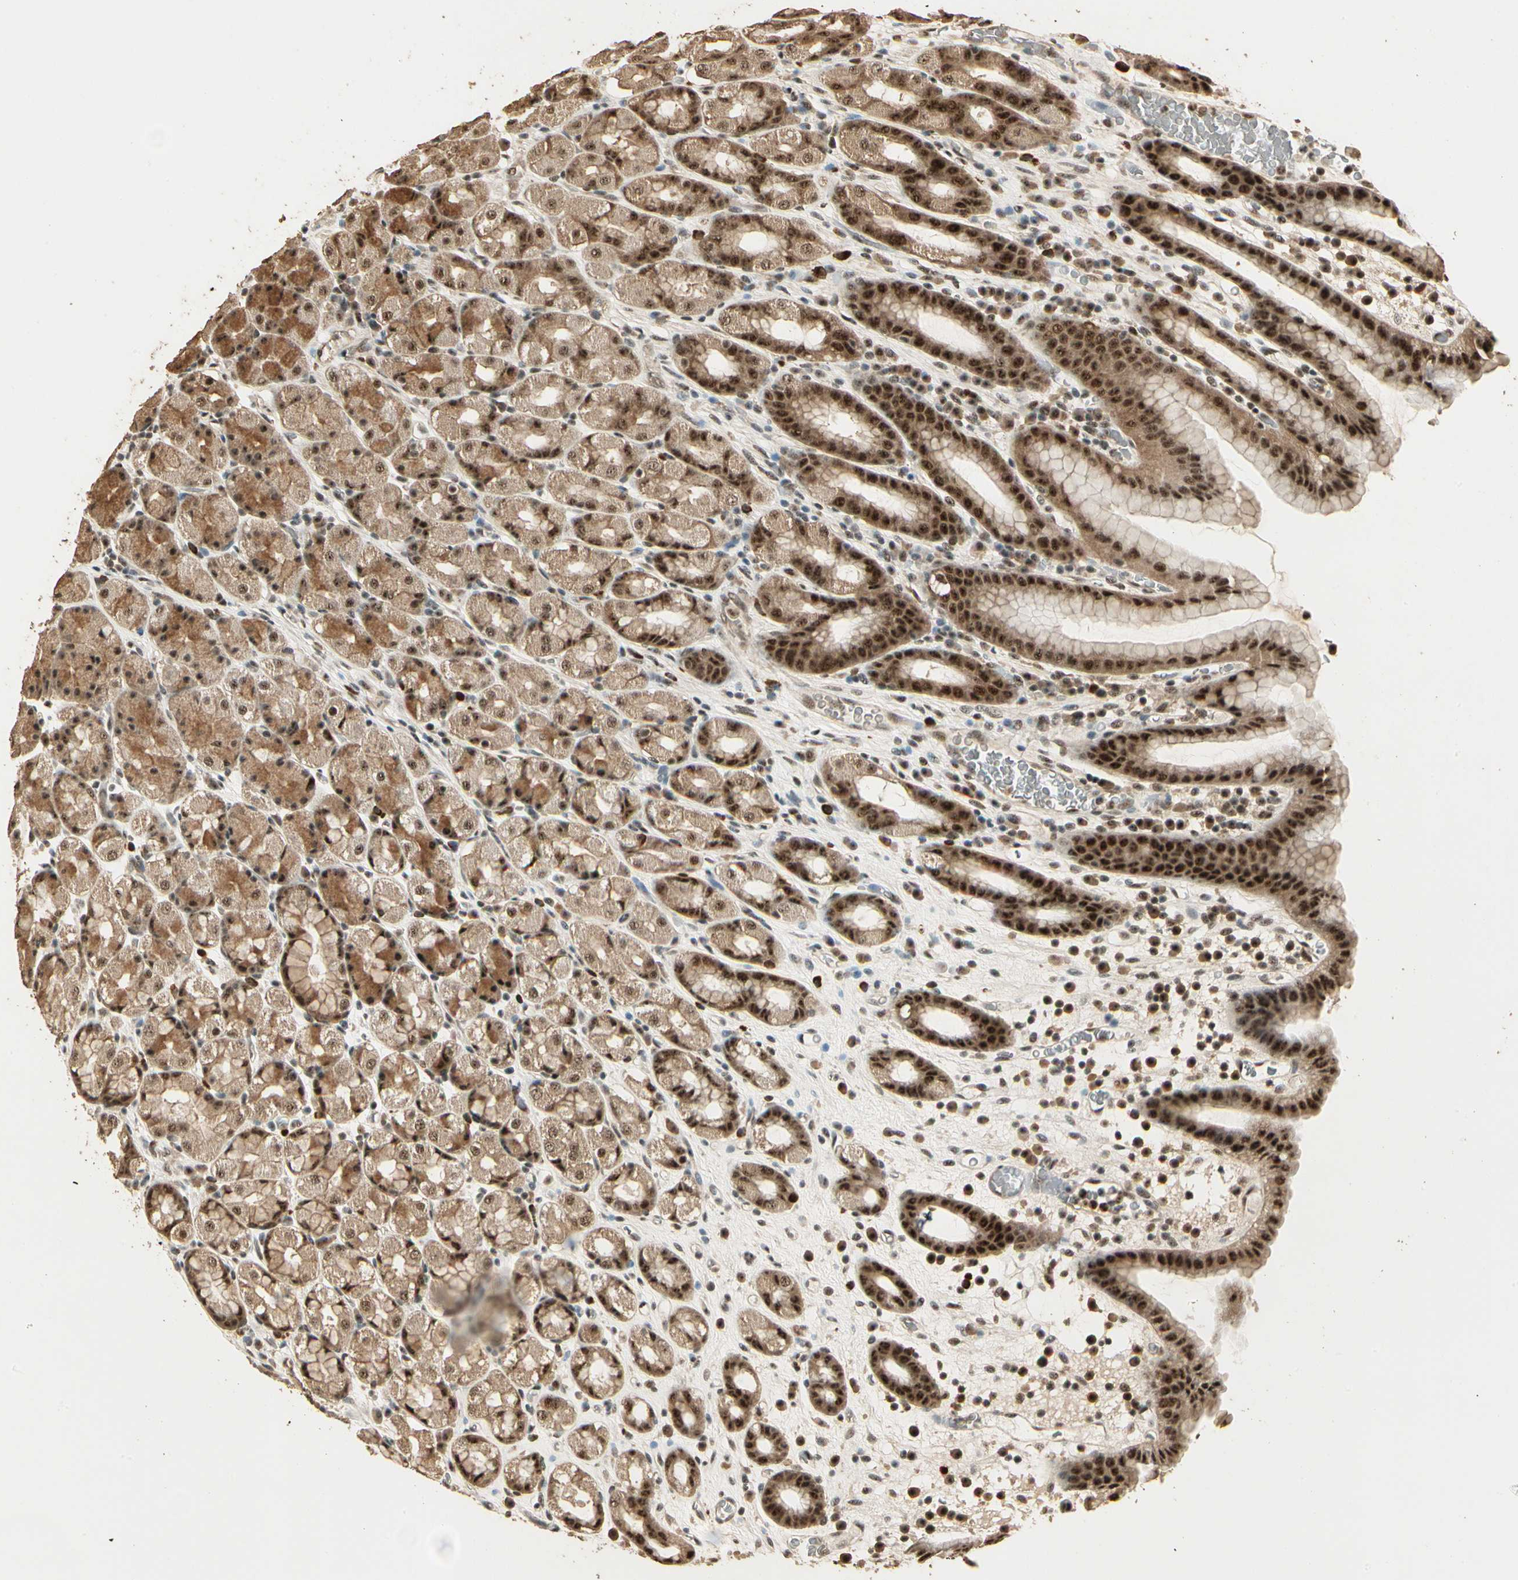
{"staining": {"intensity": "strong", "quantity": ">75%", "location": "cytoplasmic/membranous,nuclear"}, "tissue": "stomach", "cell_type": "Glandular cells", "image_type": "normal", "snomed": [{"axis": "morphology", "description": "Normal tissue, NOS"}, {"axis": "topography", "description": "Stomach, upper"}], "caption": "The micrograph demonstrates immunohistochemical staining of unremarkable stomach. There is strong cytoplasmic/membranous,nuclear expression is appreciated in approximately >75% of glandular cells.", "gene": "RBM25", "patient": {"sex": "male", "age": 68}}